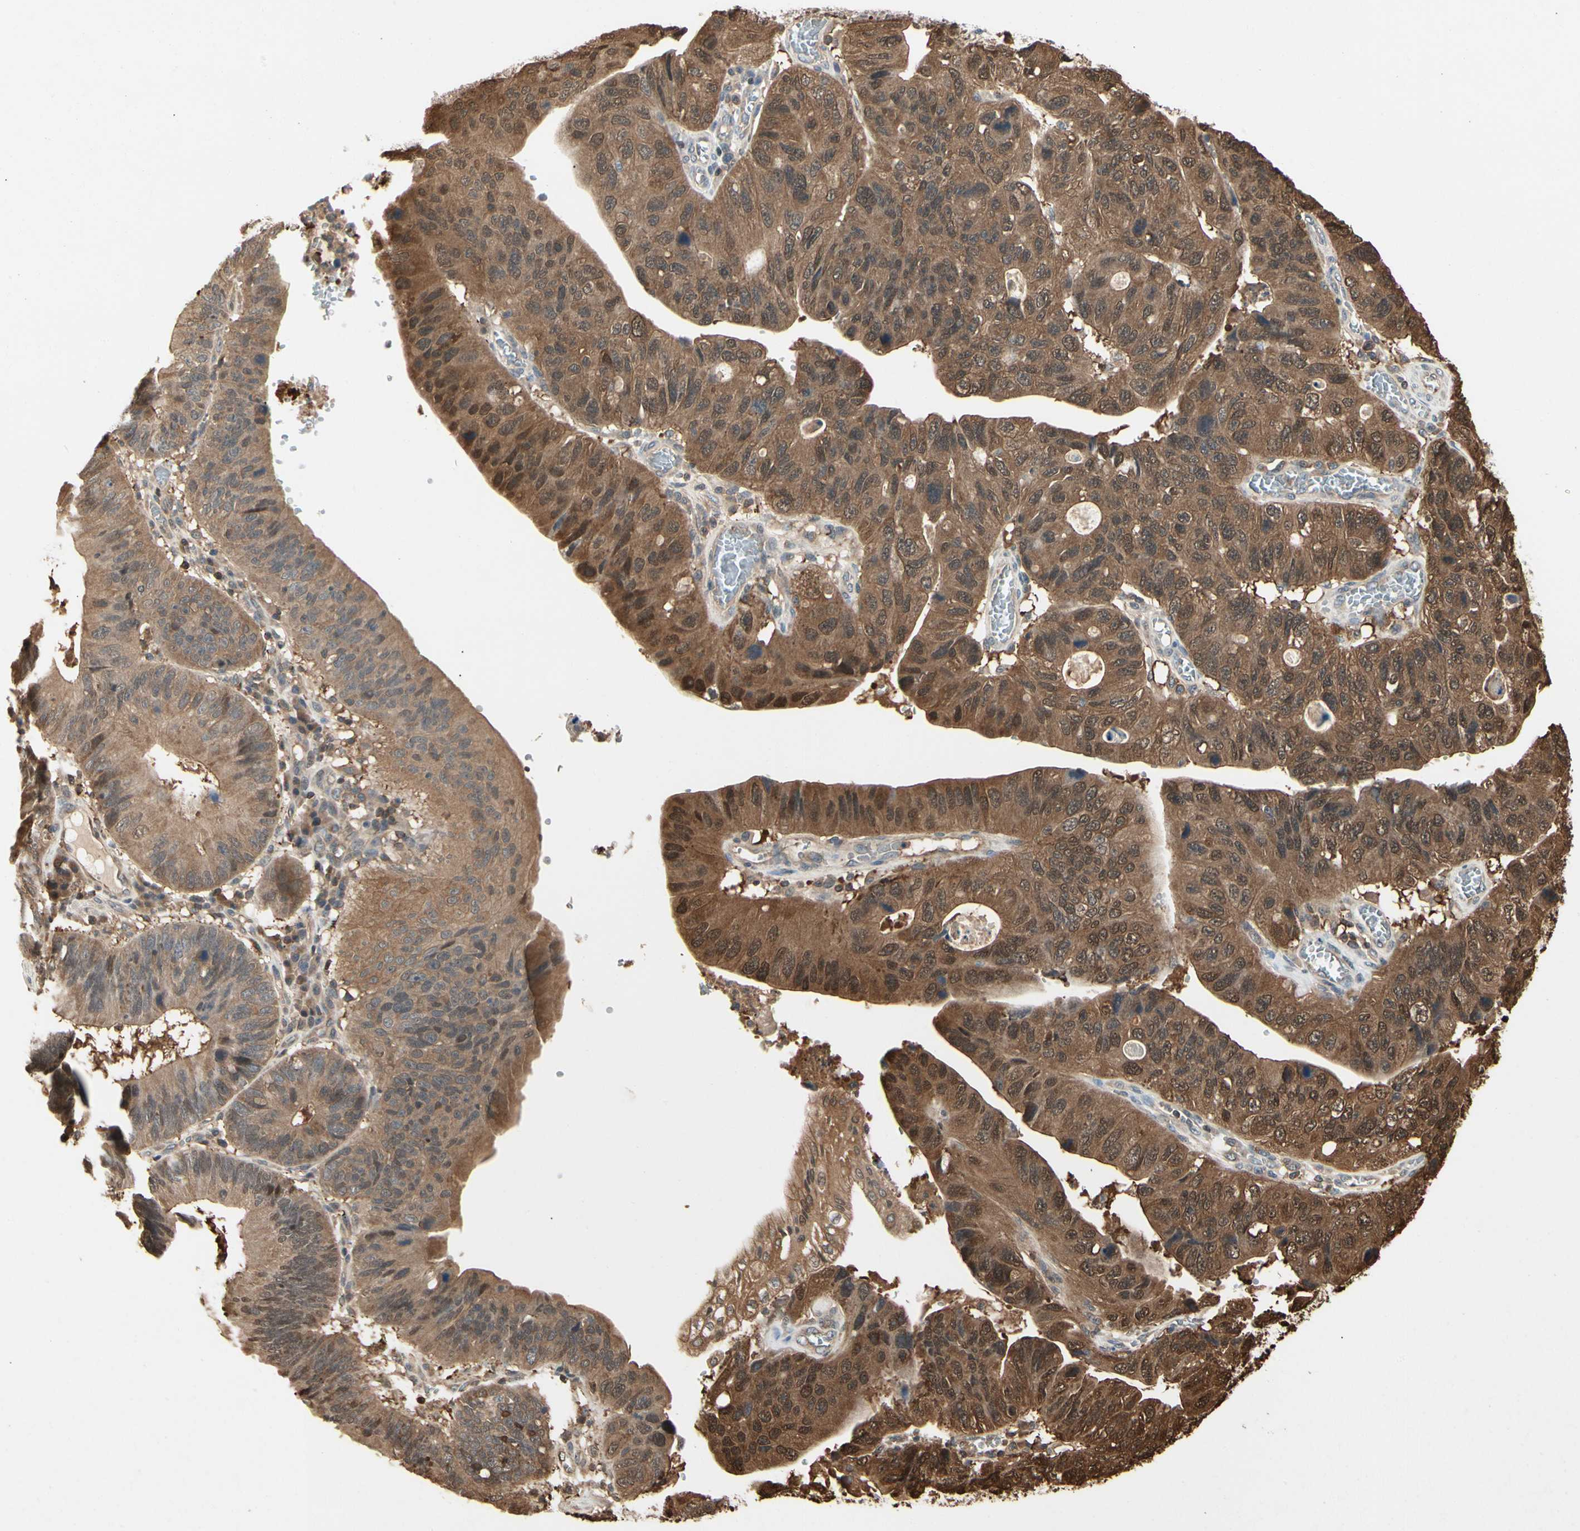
{"staining": {"intensity": "moderate", "quantity": ">75%", "location": "cytoplasmic/membranous,nuclear"}, "tissue": "stomach cancer", "cell_type": "Tumor cells", "image_type": "cancer", "snomed": [{"axis": "morphology", "description": "Adenocarcinoma, NOS"}, {"axis": "topography", "description": "Stomach"}], "caption": "High-power microscopy captured an immunohistochemistry micrograph of stomach cancer, revealing moderate cytoplasmic/membranous and nuclear positivity in approximately >75% of tumor cells.", "gene": "YWHAQ", "patient": {"sex": "male", "age": 59}}